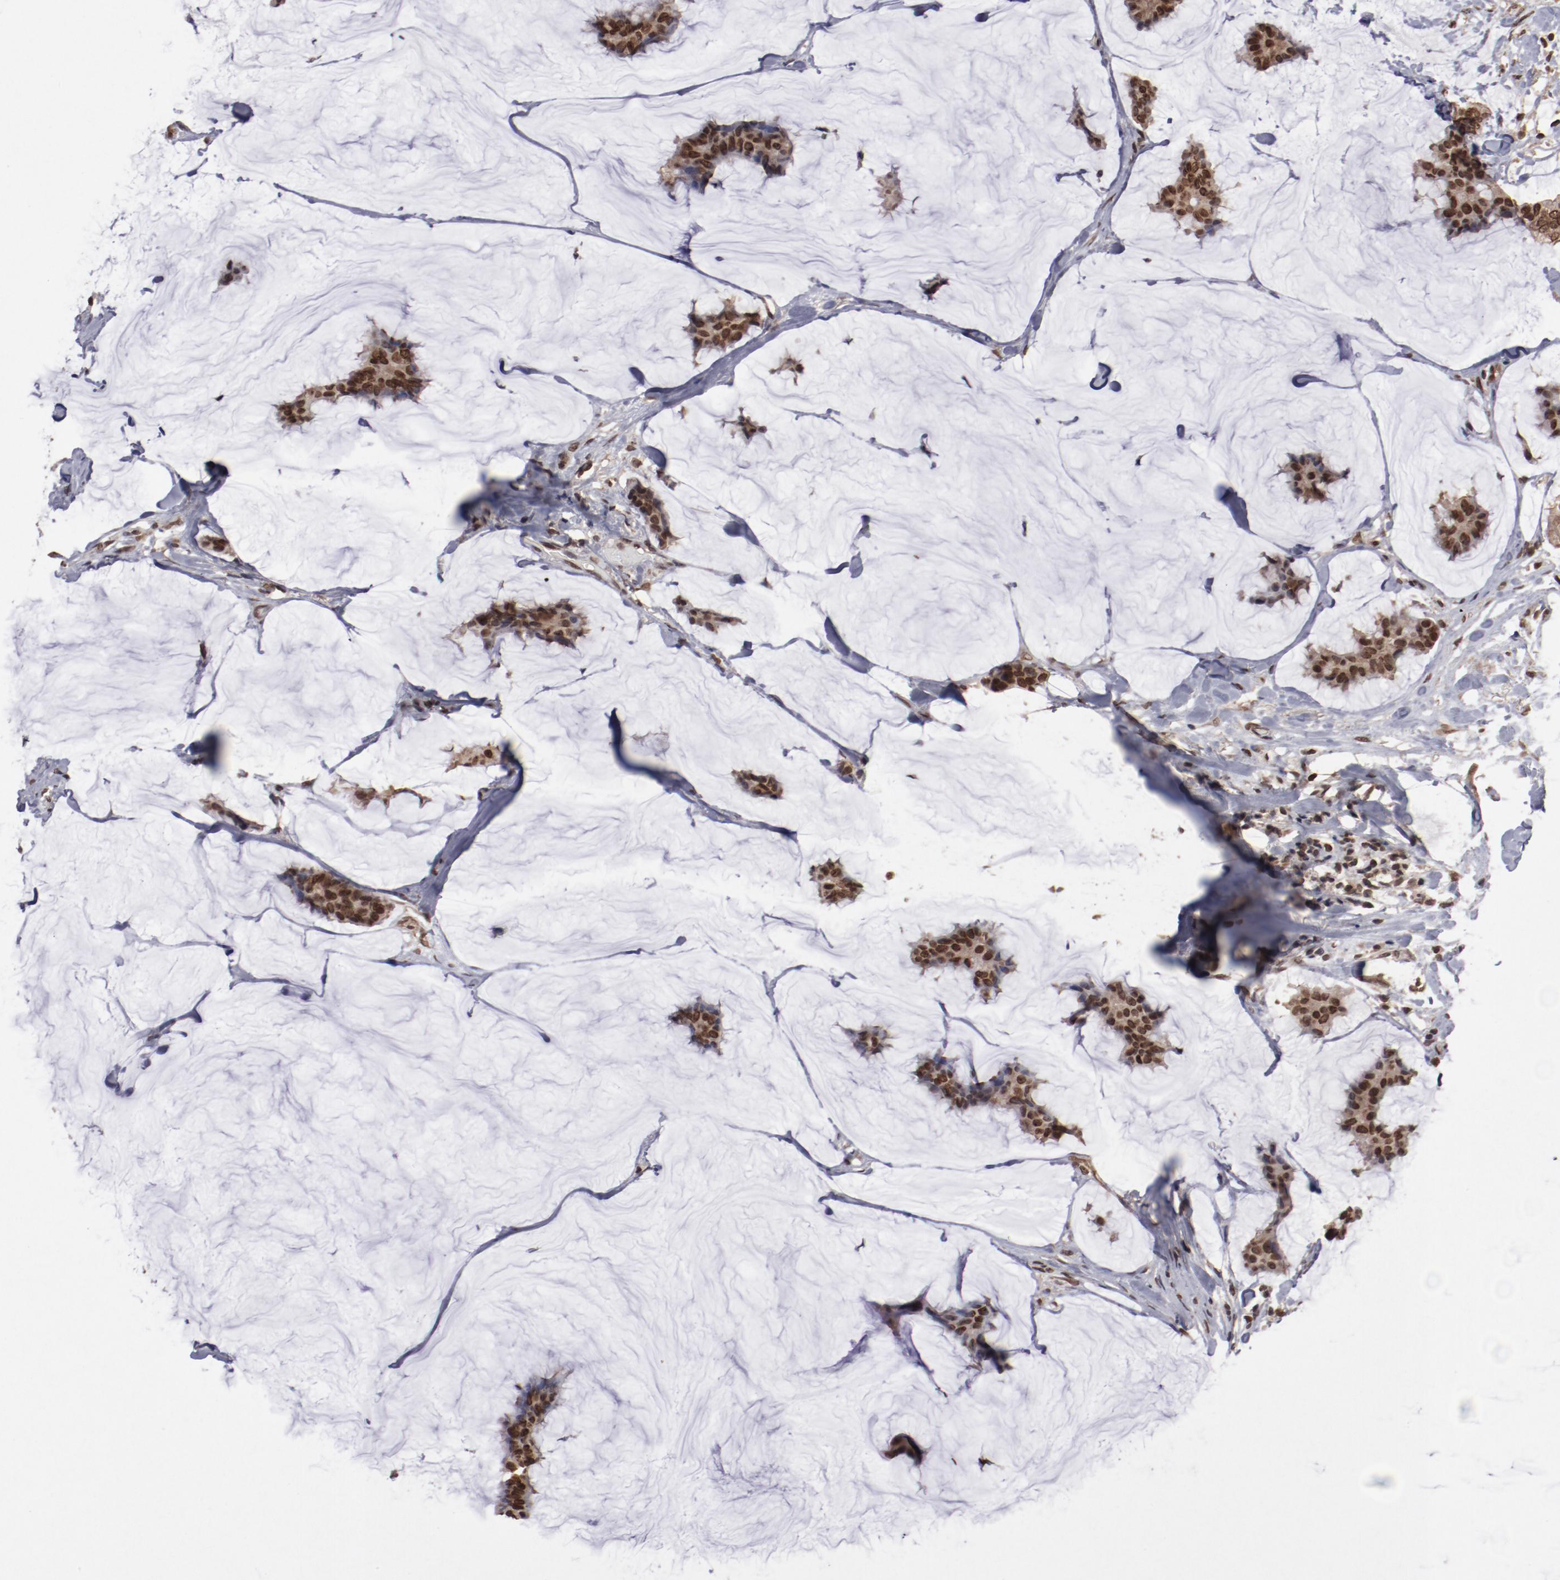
{"staining": {"intensity": "strong", "quantity": ">75%", "location": "cytoplasmic/membranous,nuclear"}, "tissue": "breast cancer", "cell_type": "Tumor cells", "image_type": "cancer", "snomed": [{"axis": "morphology", "description": "Duct carcinoma"}, {"axis": "topography", "description": "Breast"}], "caption": "The photomicrograph exhibits staining of breast cancer (infiltrating ductal carcinoma), revealing strong cytoplasmic/membranous and nuclear protein positivity (brown color) within tumor cells.", "gene": "AKT1", "patient": {"sex": "female", "age": 93}}